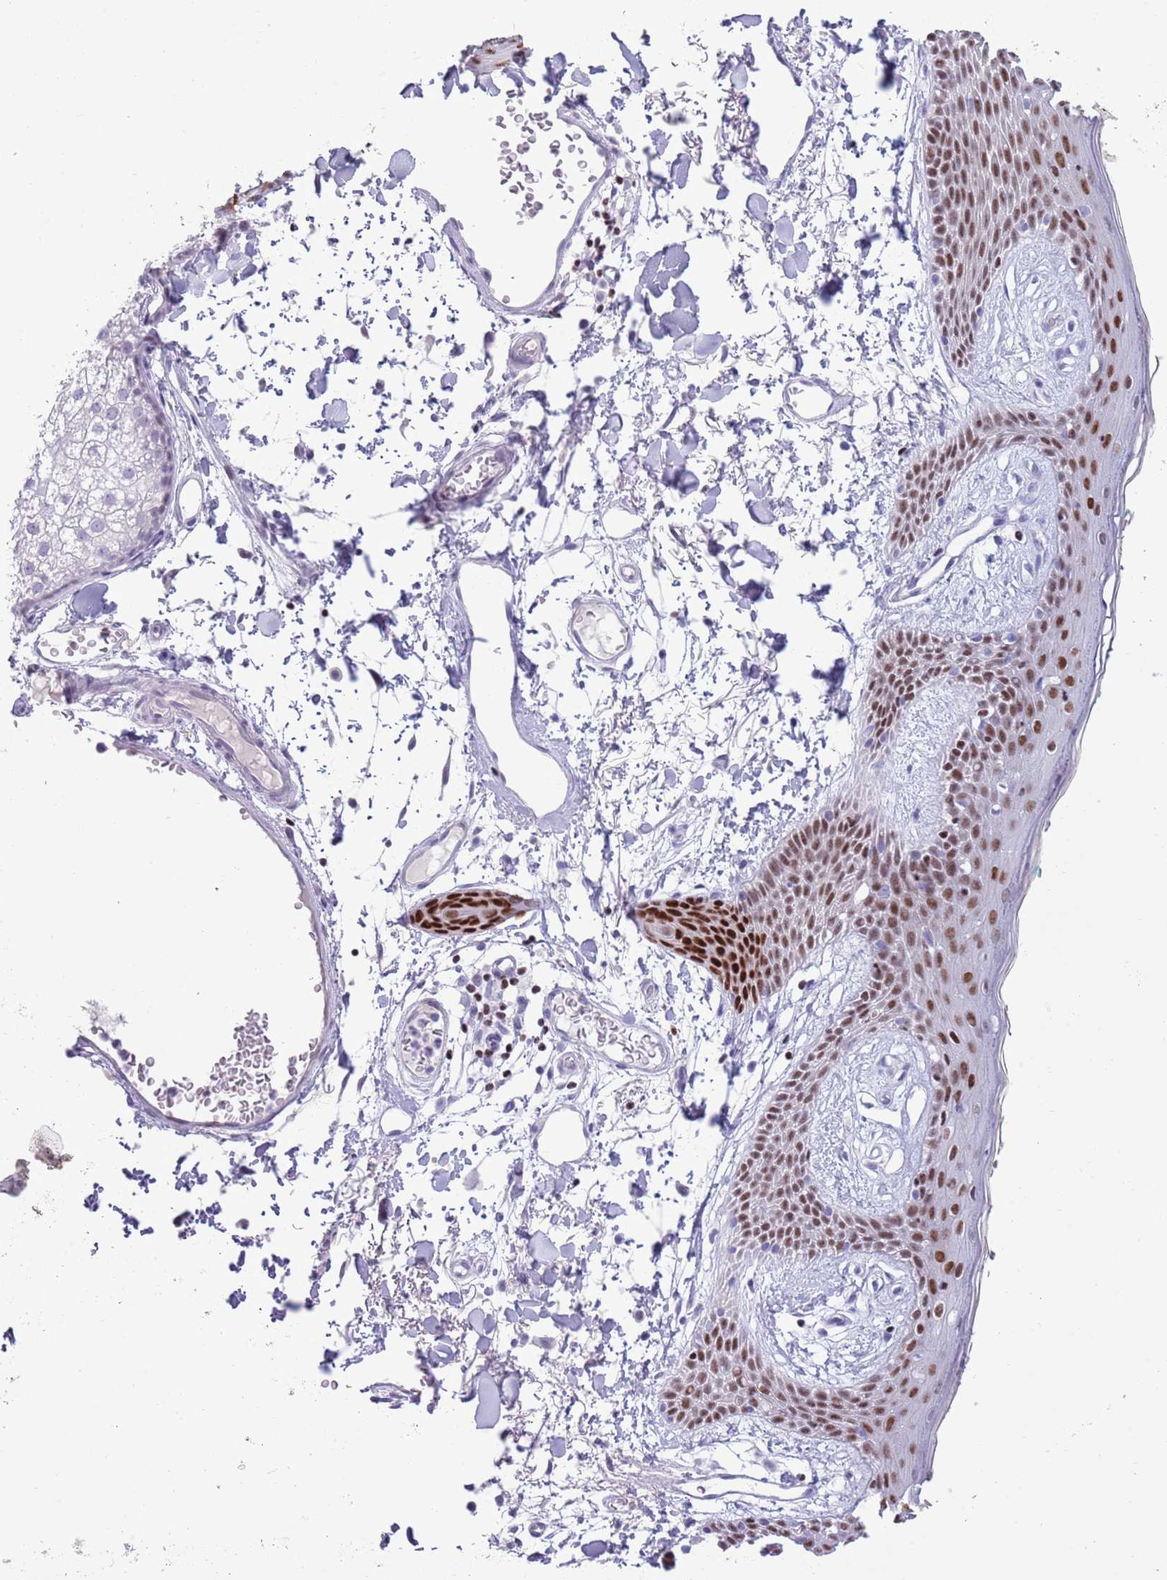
{"staining": {"intensity": "negative", "quantity": "none", "location": "none"}, "tissue": "skin", "cell_type": "Fibroblasts", "image_type": "normal", "snomed": [{"axis": "morphology", "description": "Normal tissue, NOS"}, {"axis": "topography", "description": "Skin"}], "caption": "High power microscopy micrograph of an immunohistochemistry histopathology image of unremarkable skin, revealing no significant staining in fibroblasts.", "gene": "BCL11B", "patient": {"sex": "male", "age": 79}}